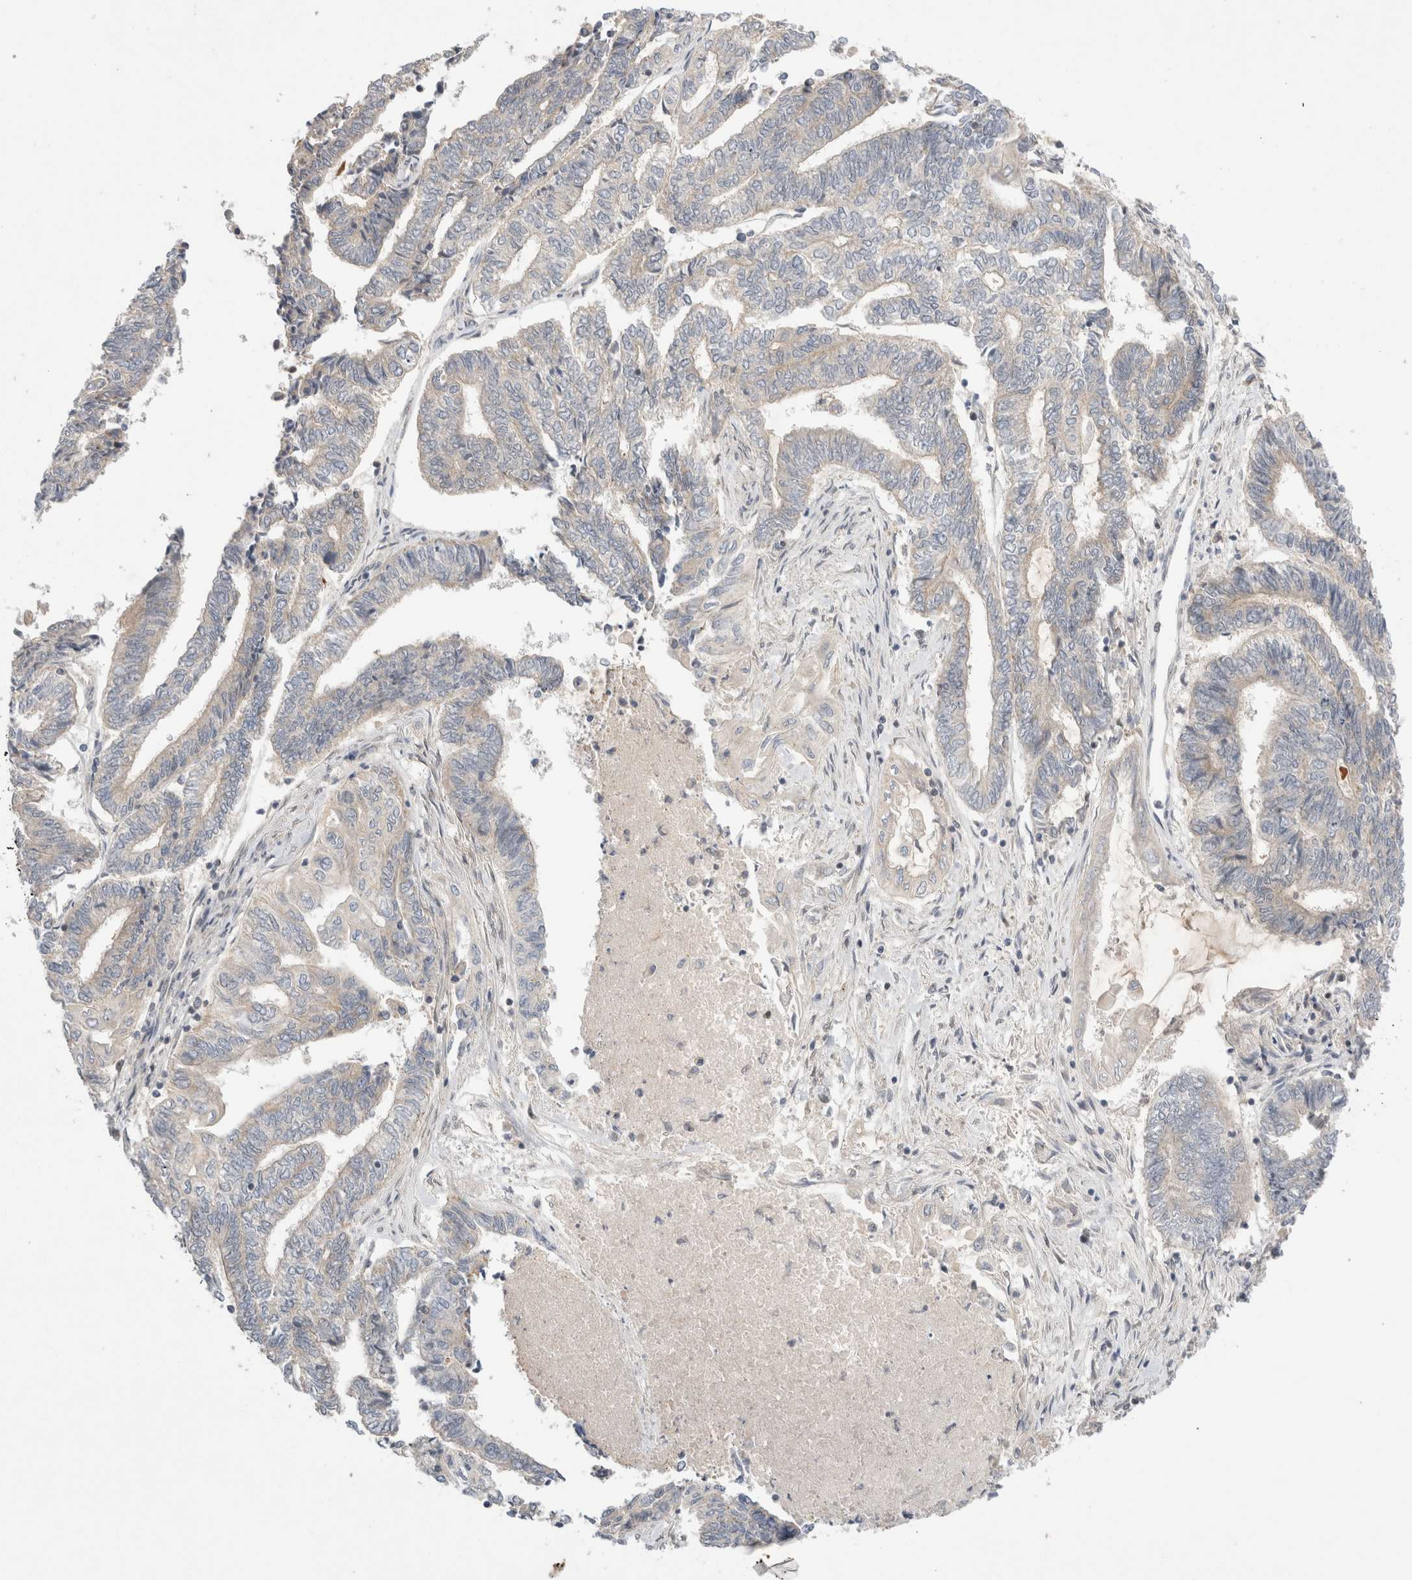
{"staining": {"intensity": "weak", "quantity": "<25%", "location": "cytoplasmic/membranous"}, "tissue": "endometrial cancer", "cell_type": "Tumor cells", "image_type": "cancer", "snomed": [{"axis": "morphology", "description": "Adenocarcinoma, NOS"}, {"axis": "topography", "description": "Uterus"}, {"axis": "topography", "description": "Endometrium"}], "caption": "The immunohistochemistry (IHC) photomicrograph has no significant staining in tumor cells of endometrial cancer tissue.", "gene": "NFKB1", "patient": {"sex": "female", "age": 70}}